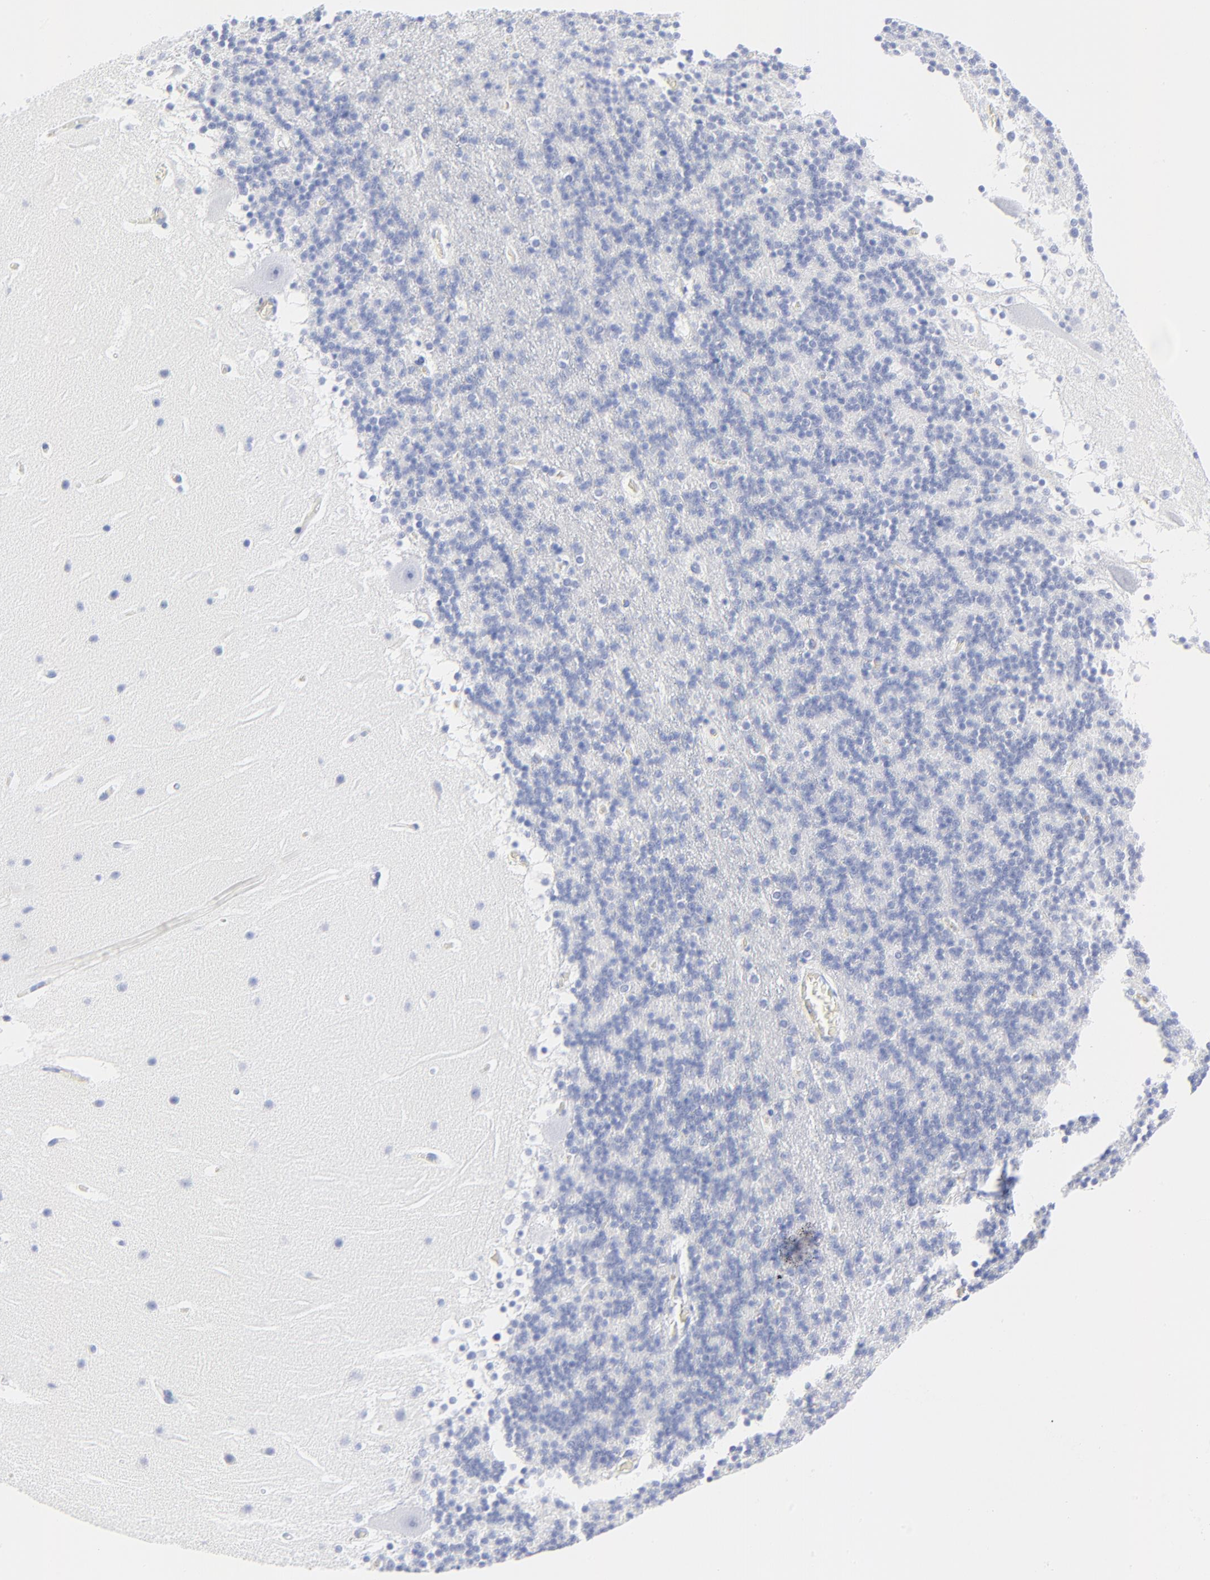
{"staining": {"intensity": "negative", "quantity": "none", "location": "none"}, "tissue": "cerebellum", "cell_type": "Cells in granular layer", "image_type": "normal", "snomed": [{"axis": "morphology", "description": "Normal tissue, NOS"}, {"axis": "topography", "description": "Cerebellum"}], "caption": "DAB (3,3'-diaminobenzidine) immunohistochemical staining of benign cerebellum demonstrates no significant staining in cells in granular layer. (Stains: DAB immunohistochemistry with hematoxylin counter stain, Microscopy: brightfield microscopy at high magnification).", "gene": "LCK", "patient": {"sex": "male", "age": 45}}